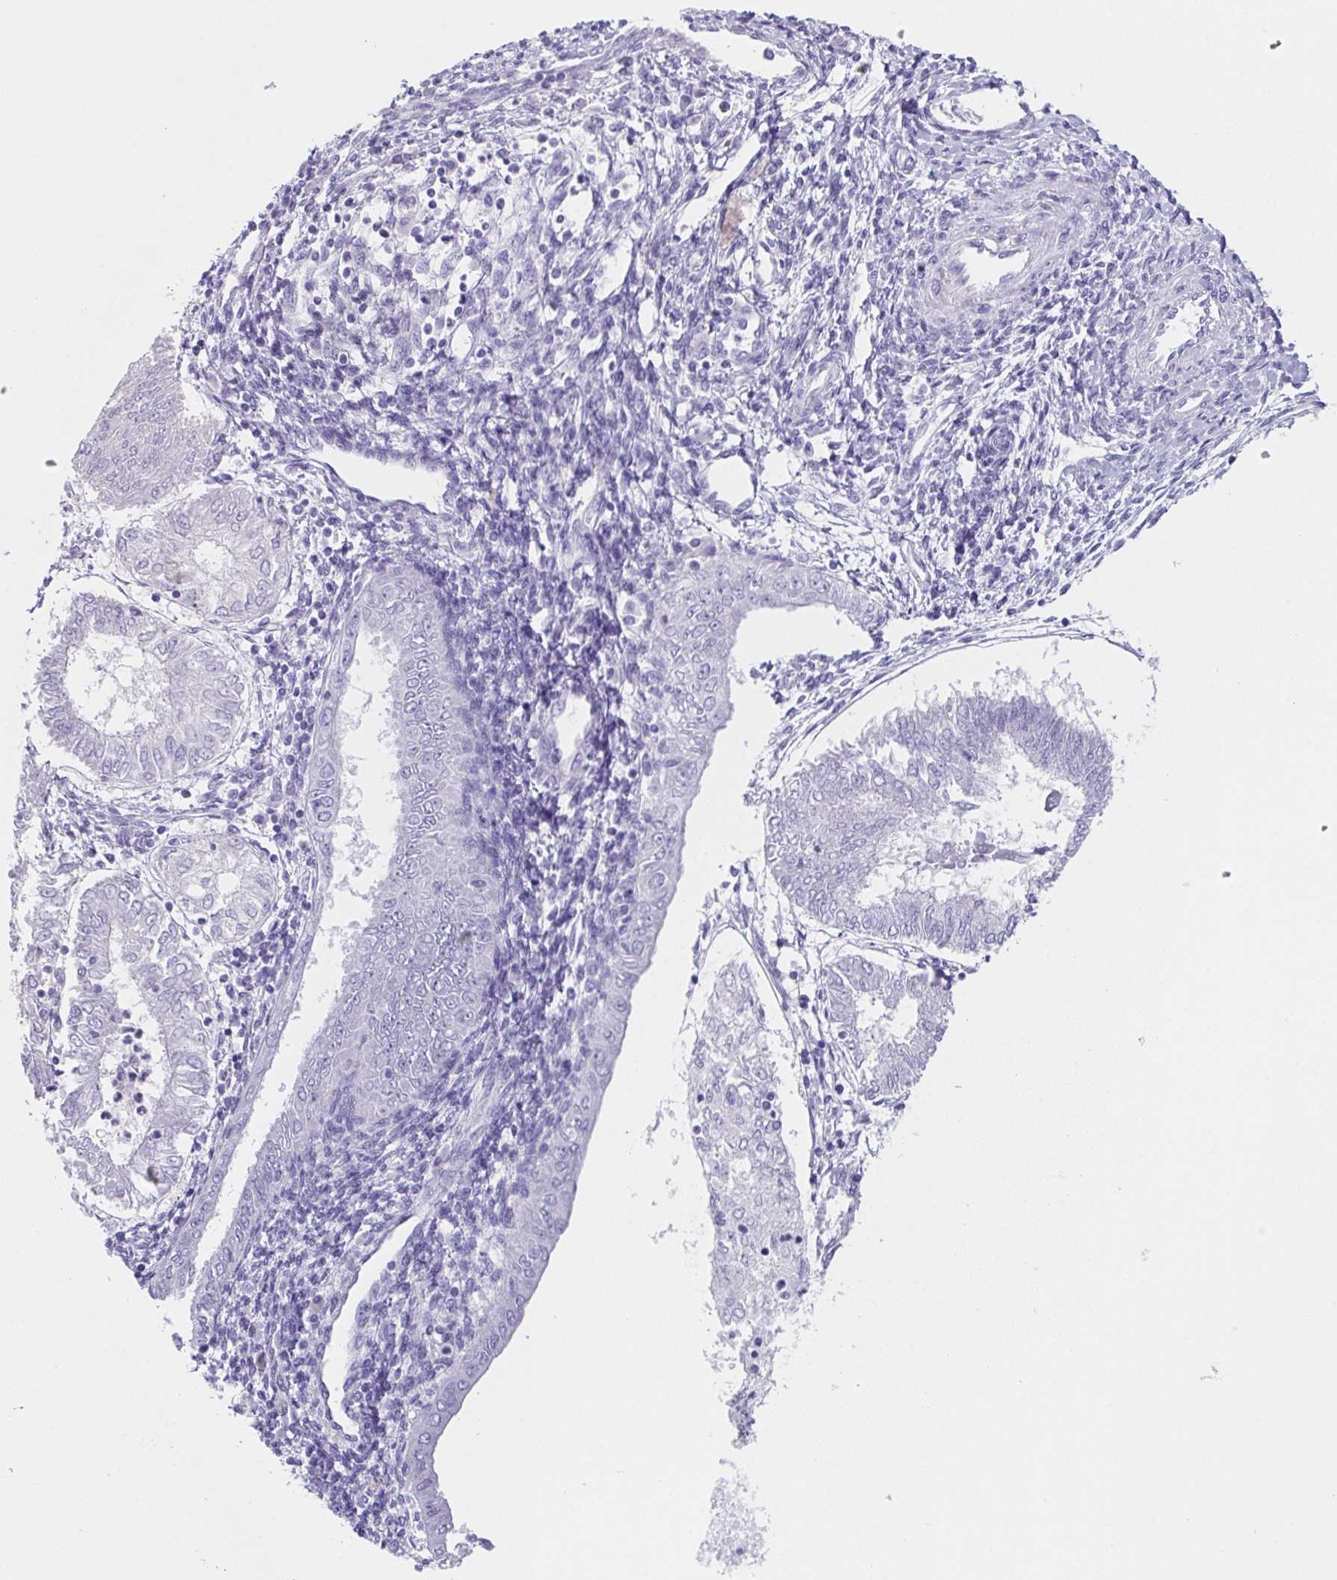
{"staining": {"intensity": "negative", "quantity": "none", "location": "none"}, "tissue": "endometrial cancer", "cell_type": "Tumor cells", "image_type": "cancer", "snomed": [{"axis": "morphology", "description": "Adenocarcinoma, NOS"}, {"axis": "topography", "description": "Endometrium"}], "caption": "Tumor cells show no significant expression in endometrial adenocarcinoma.", "gene": "HDGFL1", "patient": {"sex": "female", "age": 68}}